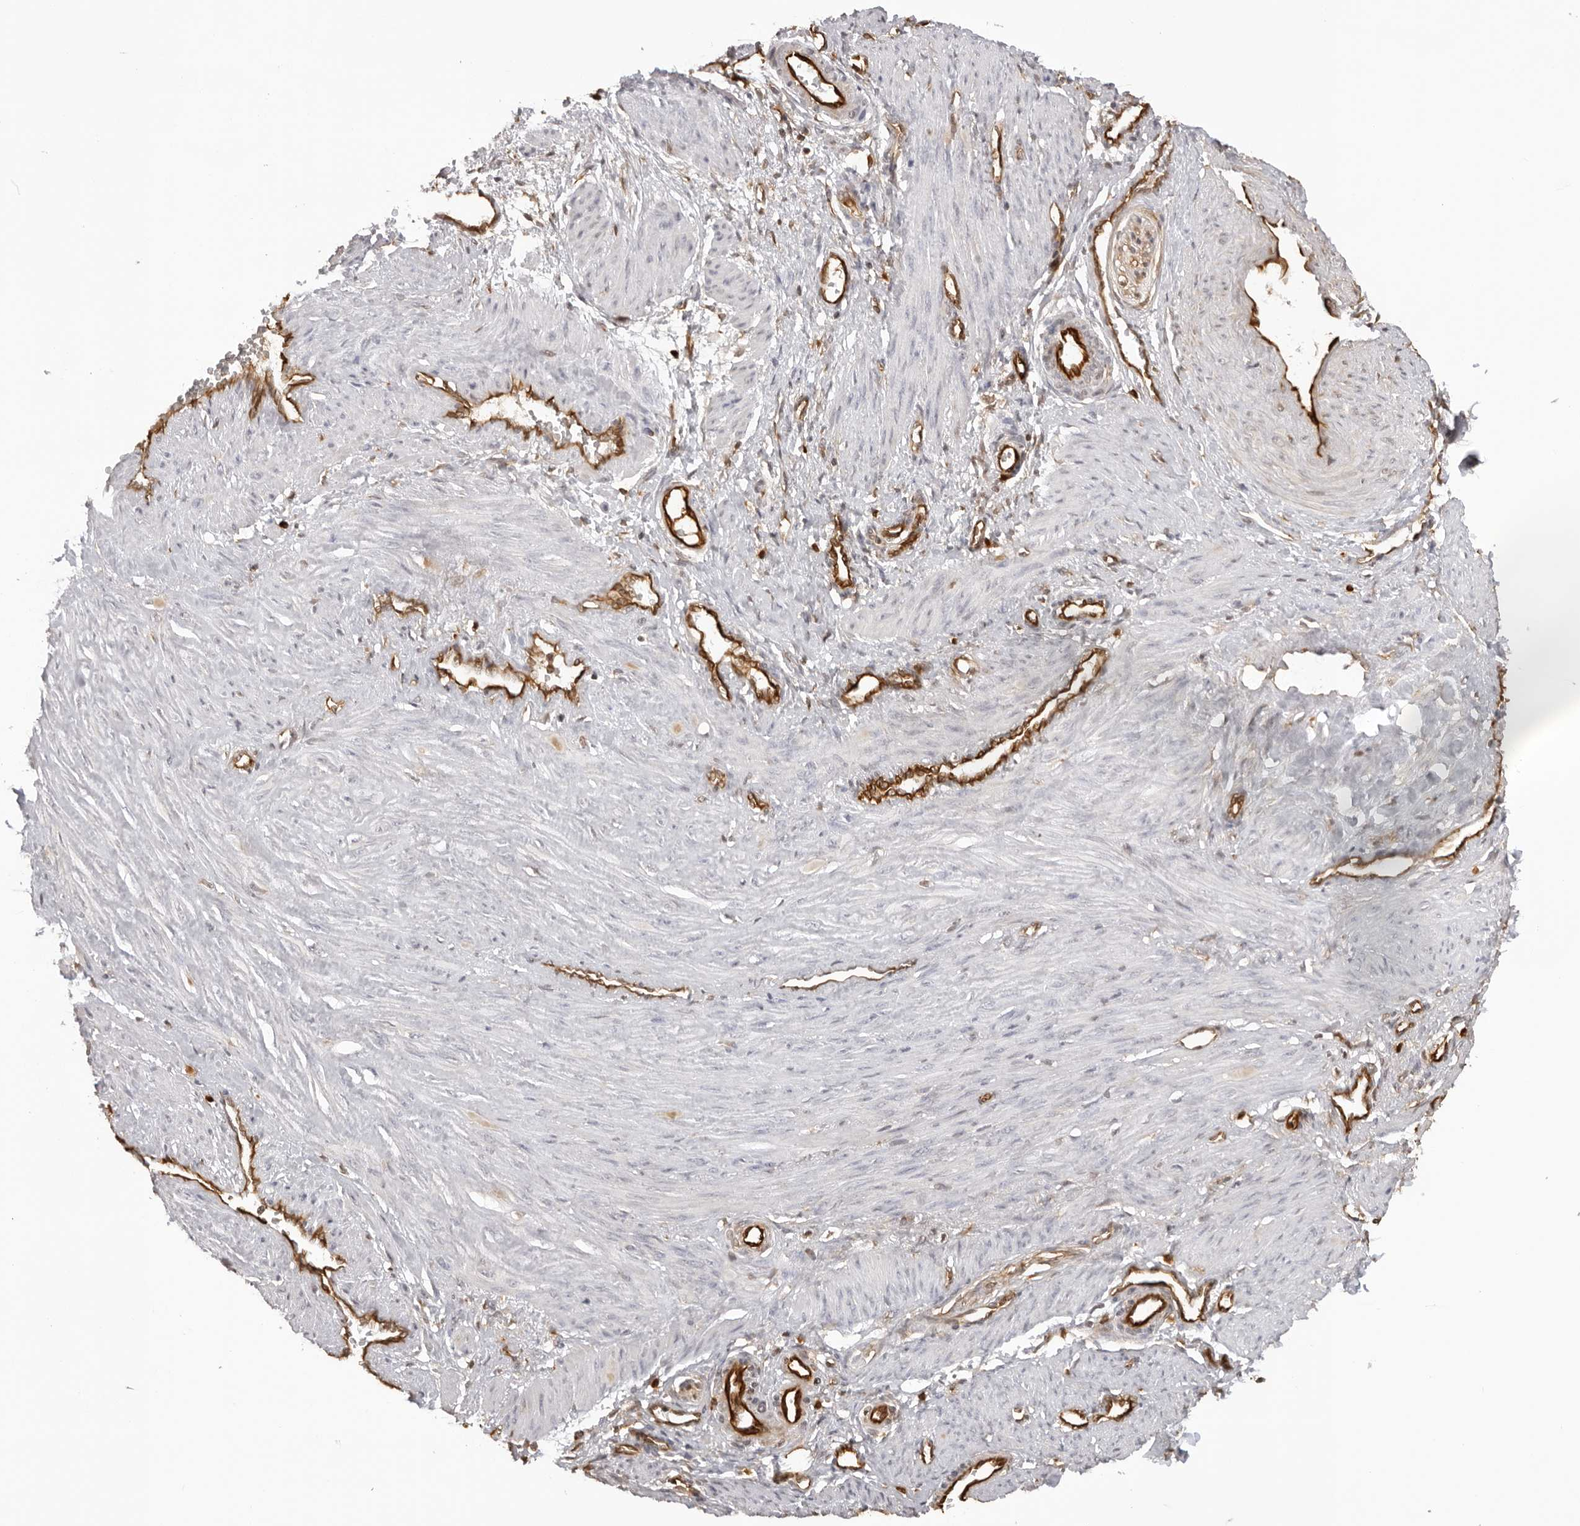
{"staining": {"intensity": "negative", "quantity": "none", "location": "none"}, "tissue": "smooth muscle", "cell_type": "Smooth muscle cells", "image_type": "normal", "snomed": [{"axis": "morphology", "description": "Normal tissue, NOS"}, {"axis": "topography", "description": "Endometrium"}], "caption": "Immunohistochemistry (IHC) of normal smooth muscle exhibits no positivity in smooth muscle cells.", "gene": "DYNLT5", "patient": {"sex": "female", "age": 33}}